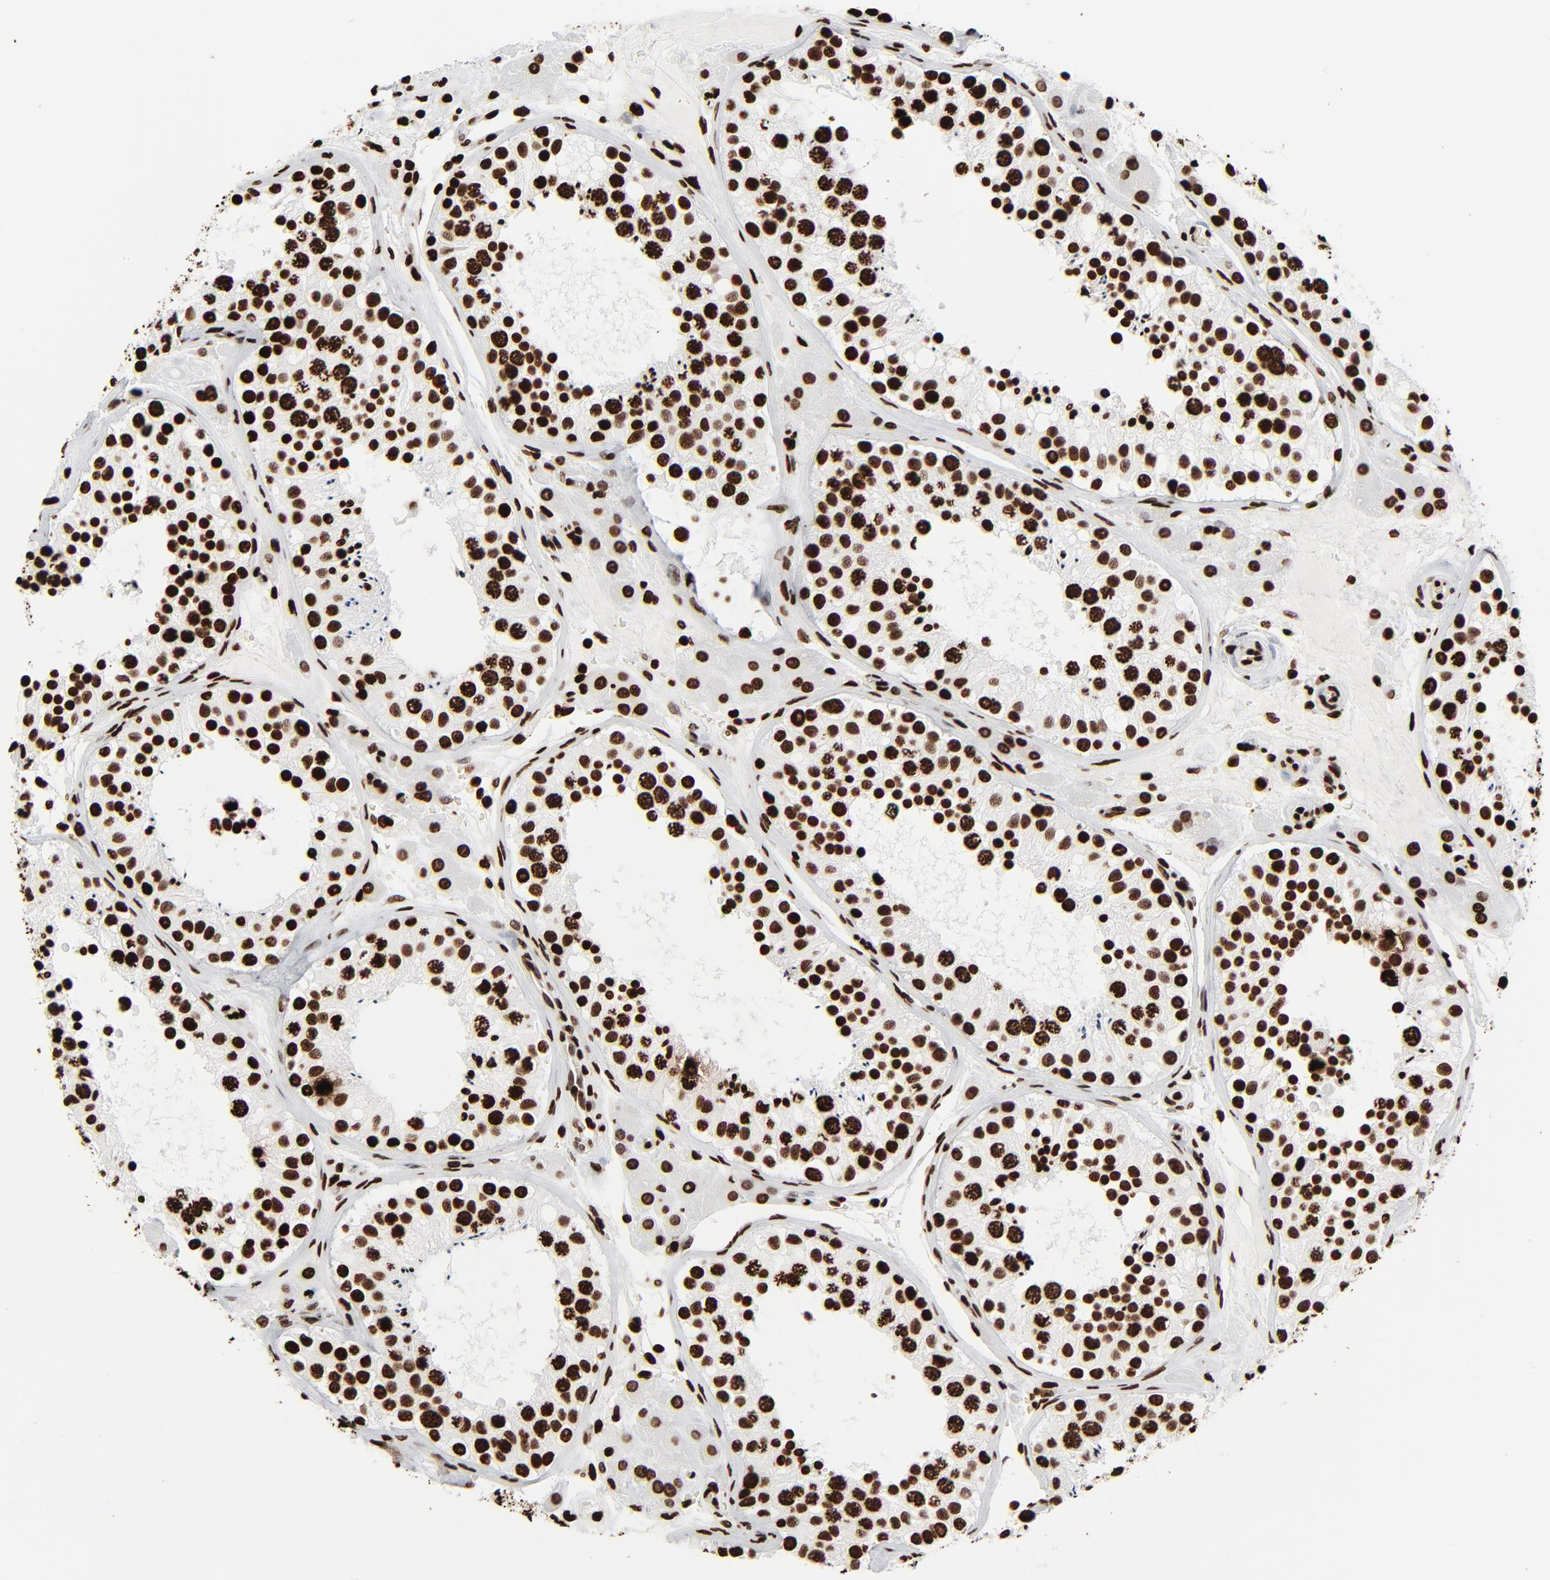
{"staining": {"intensity": "strong", "quantity": ">75%", "location": "nuclear"}, "tissue": "testis", "cell_type": "Cells in seminiferous ducts", "image_type": "normal", "snomed": [{"axis": "morphology", "description": "Normal tissue, NOS"}, {"axis": "topography", "description": "Testis"}], "caption": "IHC histopathology image of normal testis: human testis stained using immunohistochemistry (IHC) displays high levels of strong protein expression localized specifically in the nuclear of cells in seminiferous ducts, appearing as a nuclear brown color.", "gene": "H3", "patient": {"sex": "male", "age": 26}}